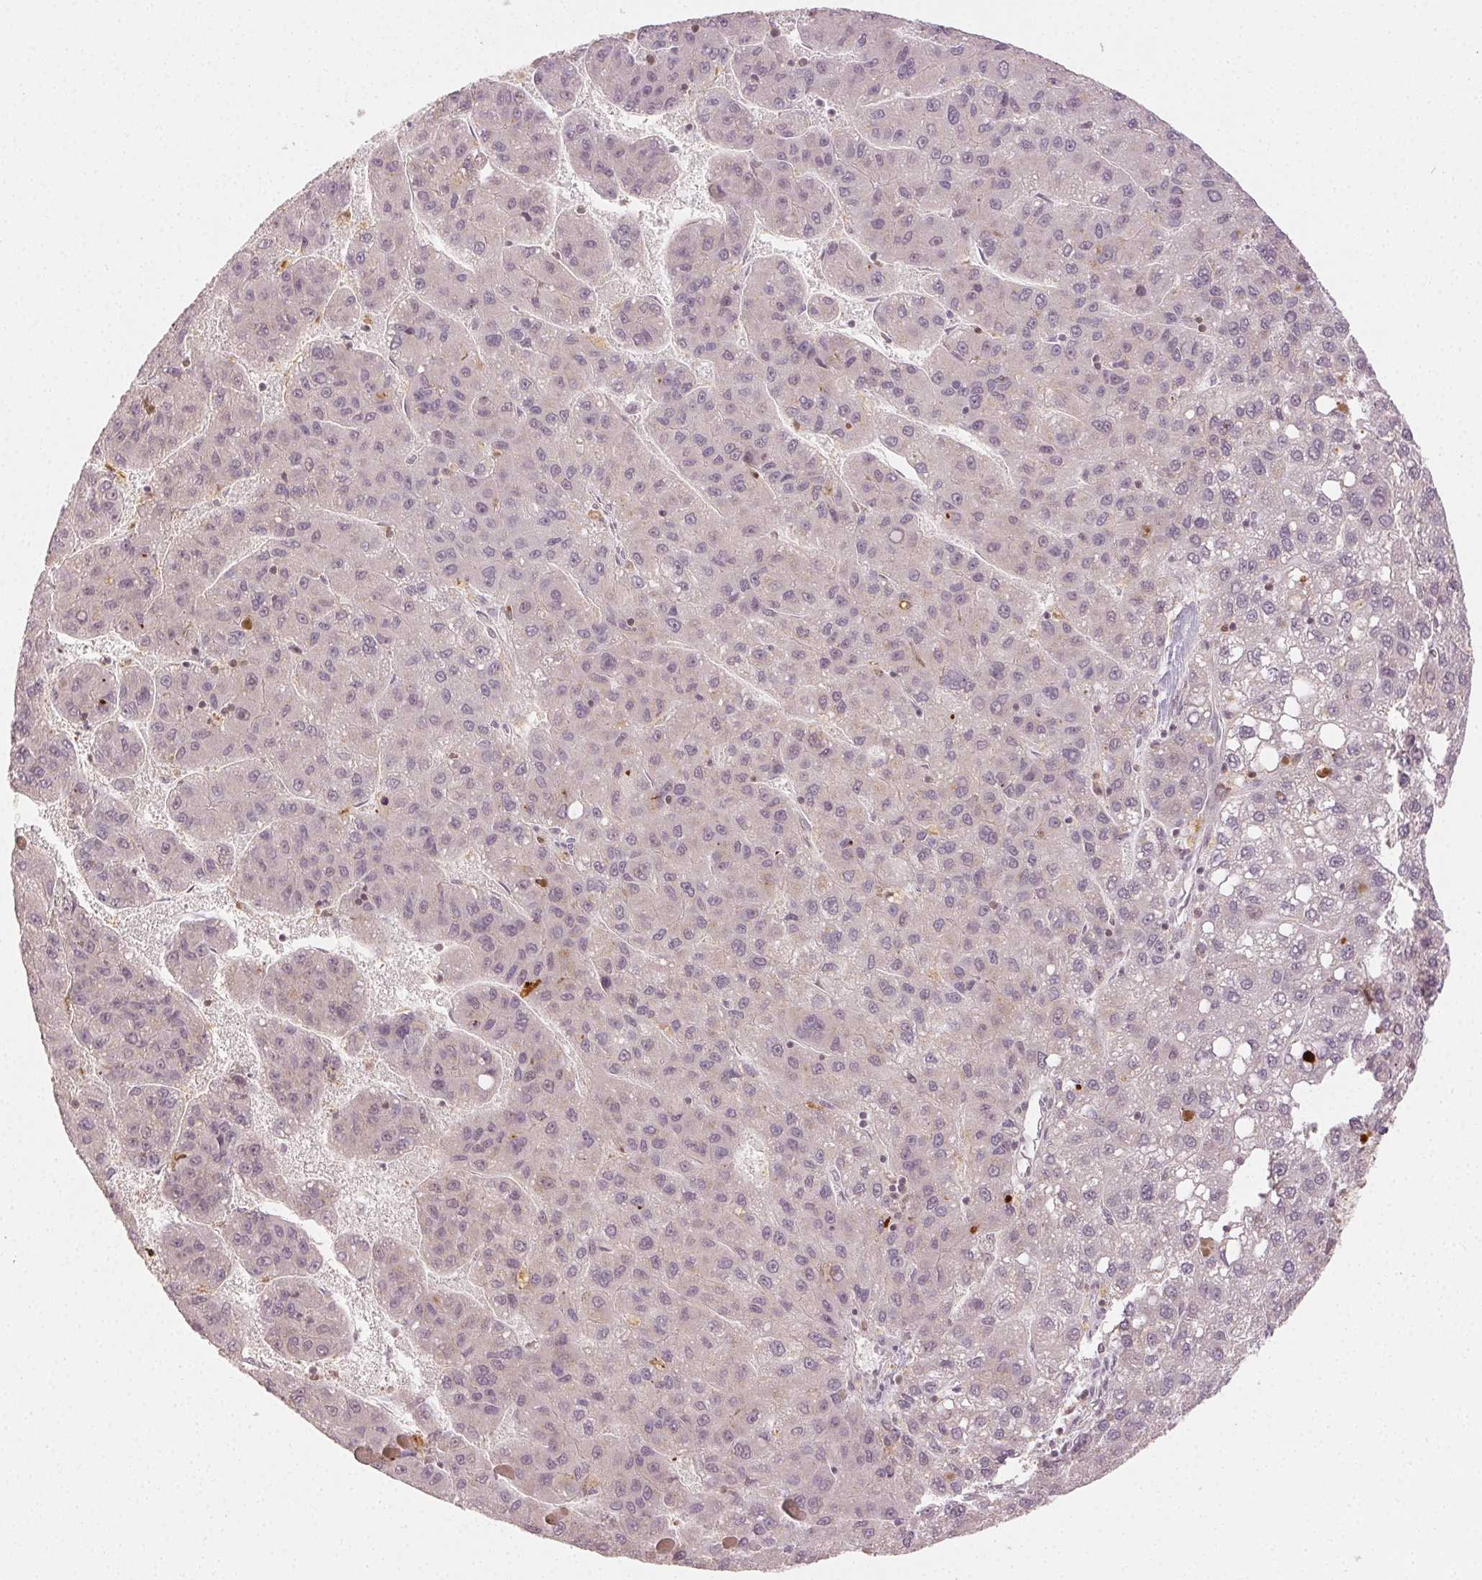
{"staining": {"intensity": "negative", "quantity": "none", "location": "none"}, "tissue": "liver cancer", "cell_type": "Tumor cells", "image_type": "cancer", "snomed": [{"axis": "morphology", "description": "Carcinoma, Hepatocellular, NOS"}, {"axis": "topography", "description": "Liver"}], "caption": "Immunohistochemistry (IHC) micrograph of liver cancer (hepatocellular carcinoma) stained for a protein (brown), which shows no positivity in tumor cells. The staining is performed using DAB (3,3'-diaminobenzidine) brown chromogen with nuclei counter-stained in using hematoxylin.", "gene": "MAPK14", "patient": {"sex": "female", "age": 82}}